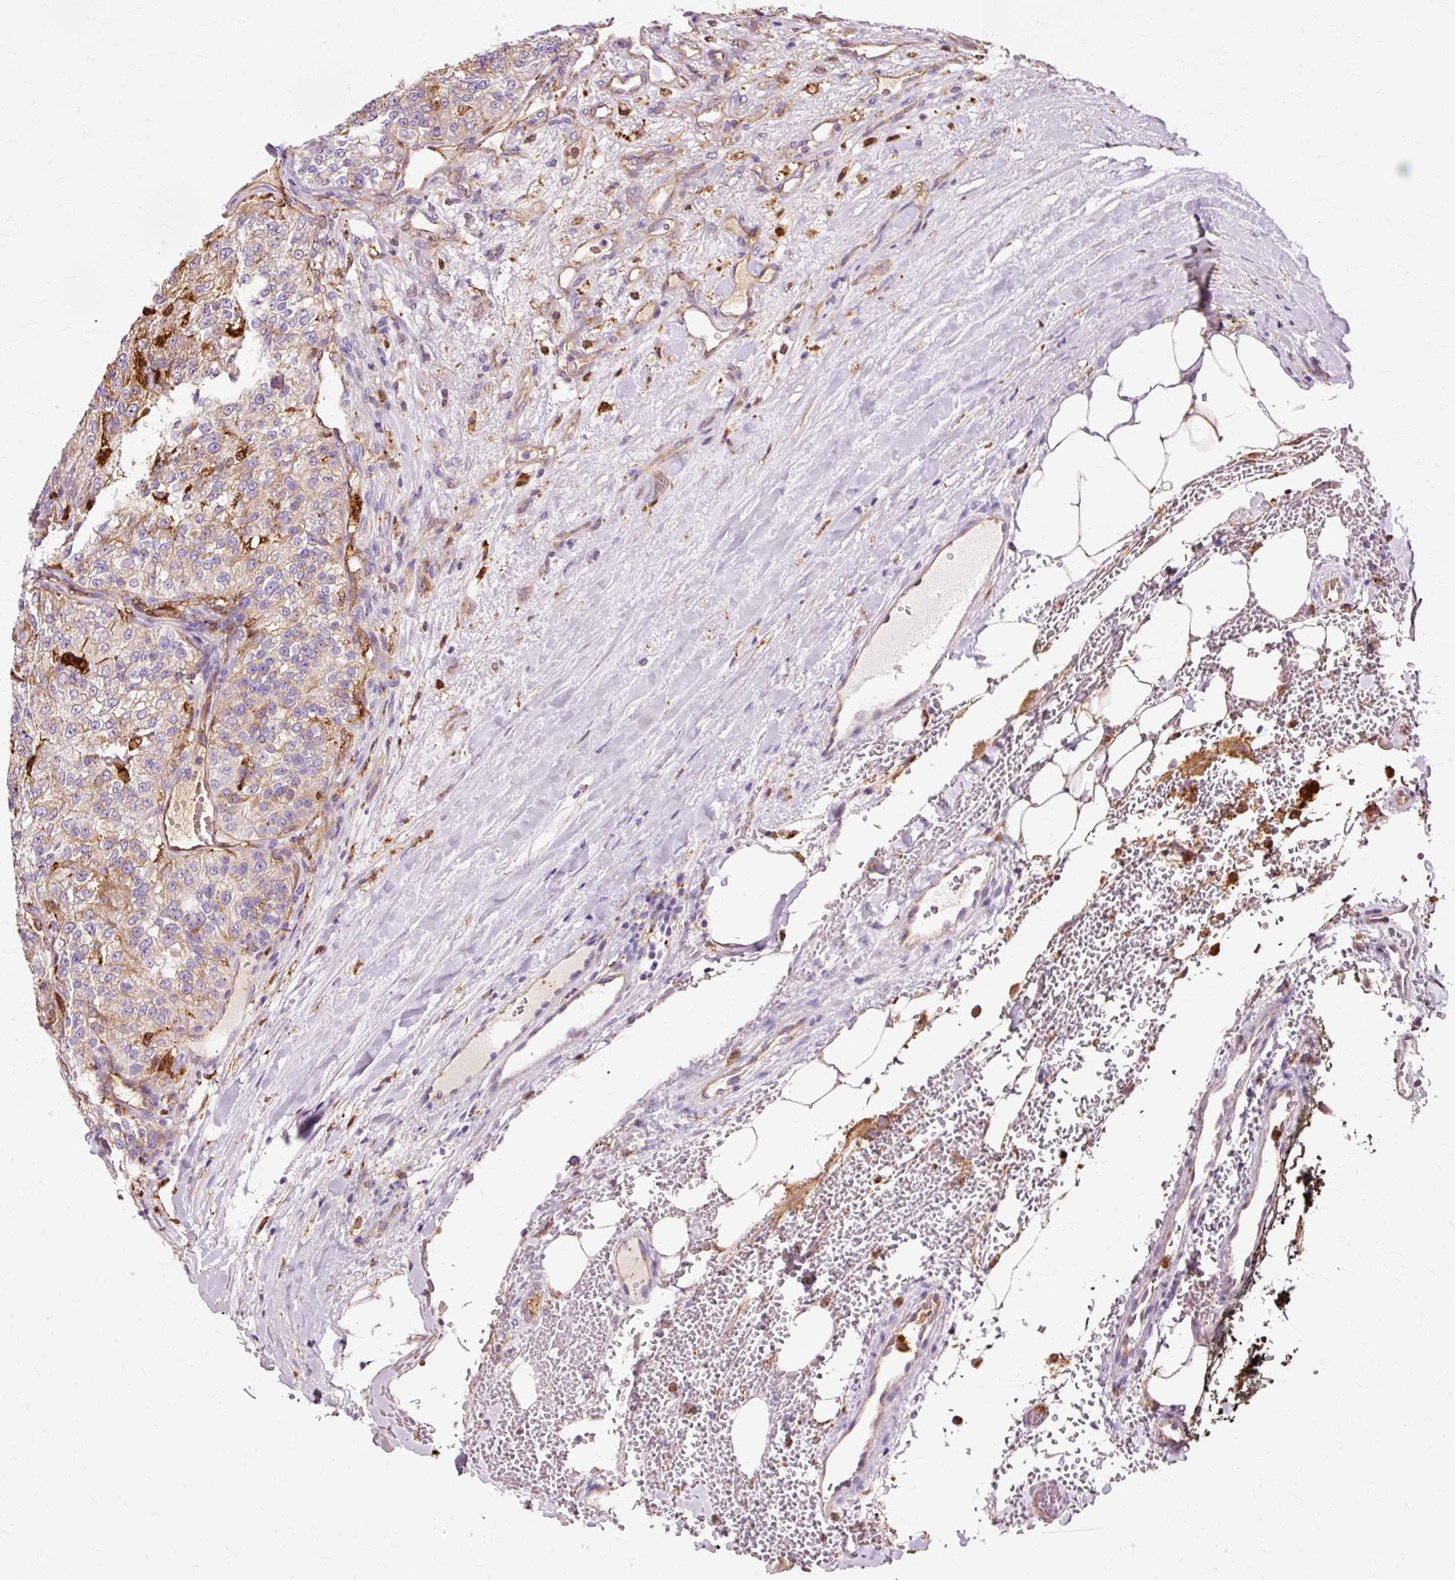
{"staining": {"intensity": "weak", "quantity": "25%-75%", "location": "cytoplasmic/membranous"}, "tissue": "renal cancer", "cell_type": "Tumor cells", "image_type": "cancer", "snomed": [{"axis": "morphology", "description": "Adenocarcinoma, NOS"}, {"axis": "topography", "description": "Kidney"}], "caption": "About 25%-75% of tumor cells in renal adenocarcinoma exhibit weak cytoplasmic/membranous protein staining as visualized by brown immunohistochemical staining.", "gene": "GPX1", "patient": {"sex": "female", "age": 63}}